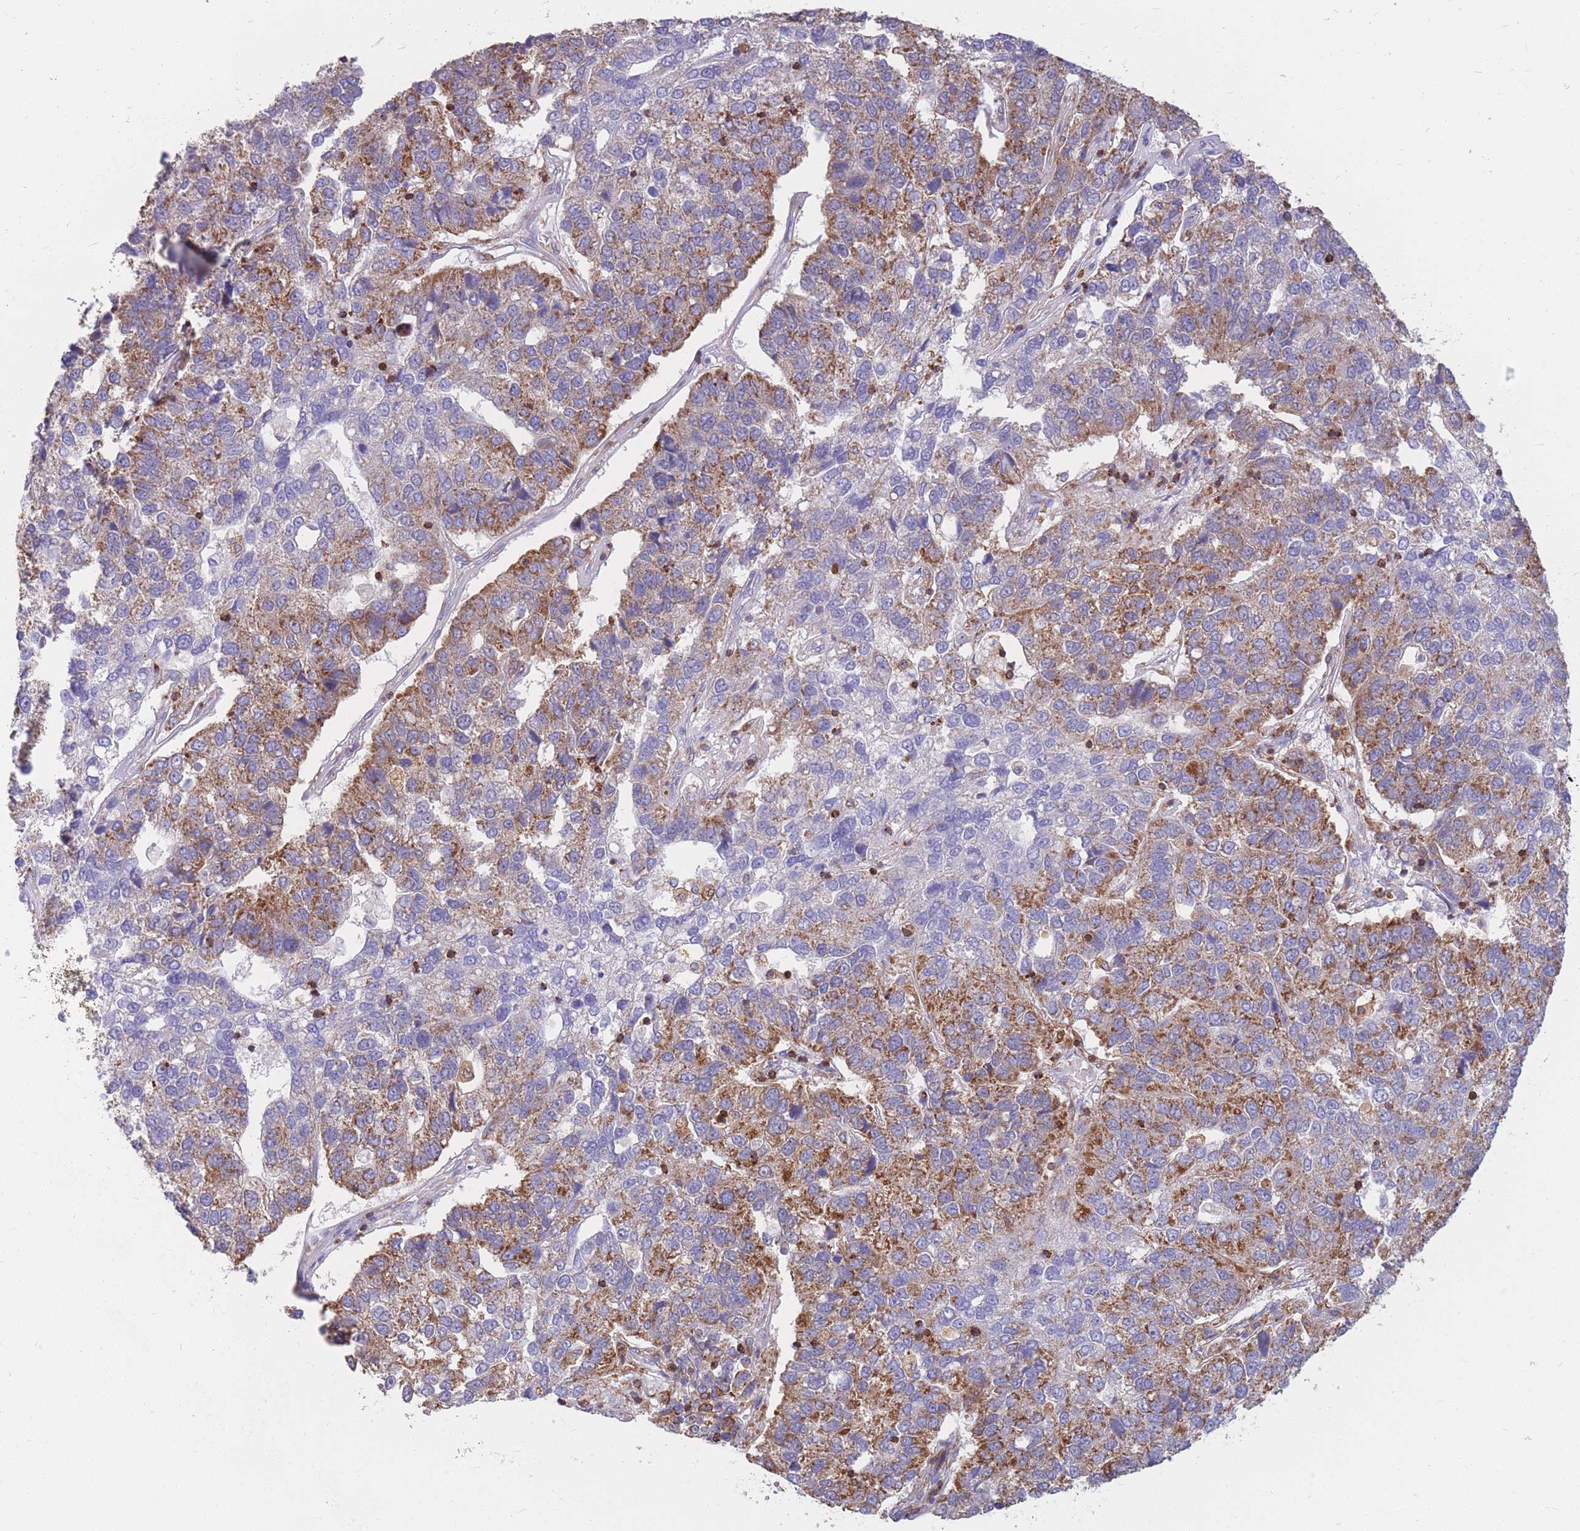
{"staining": {"intensity": "moderate", "quantity": "25%-75%", "location": "cytoplasmic/membranous"}, "tissue": "pancreatic cancer", "cell_type": "Tumor cells", "image_type": "cancer", "snomed": [{"axis": "morphology", "description": "Adenocarcinoma, NOS"}, {"axis": "topography", "description": "Pancreas"}], "caption": "Human pancreatic cancer (adenocarcinoma) stained for a protein (brown) displays moderate cytoplasmic/membranous positive staining in approximately 25%-75% of tumor cells.", "gene": "MRPL54", "patient": {"sex": "female", "age": 61}}